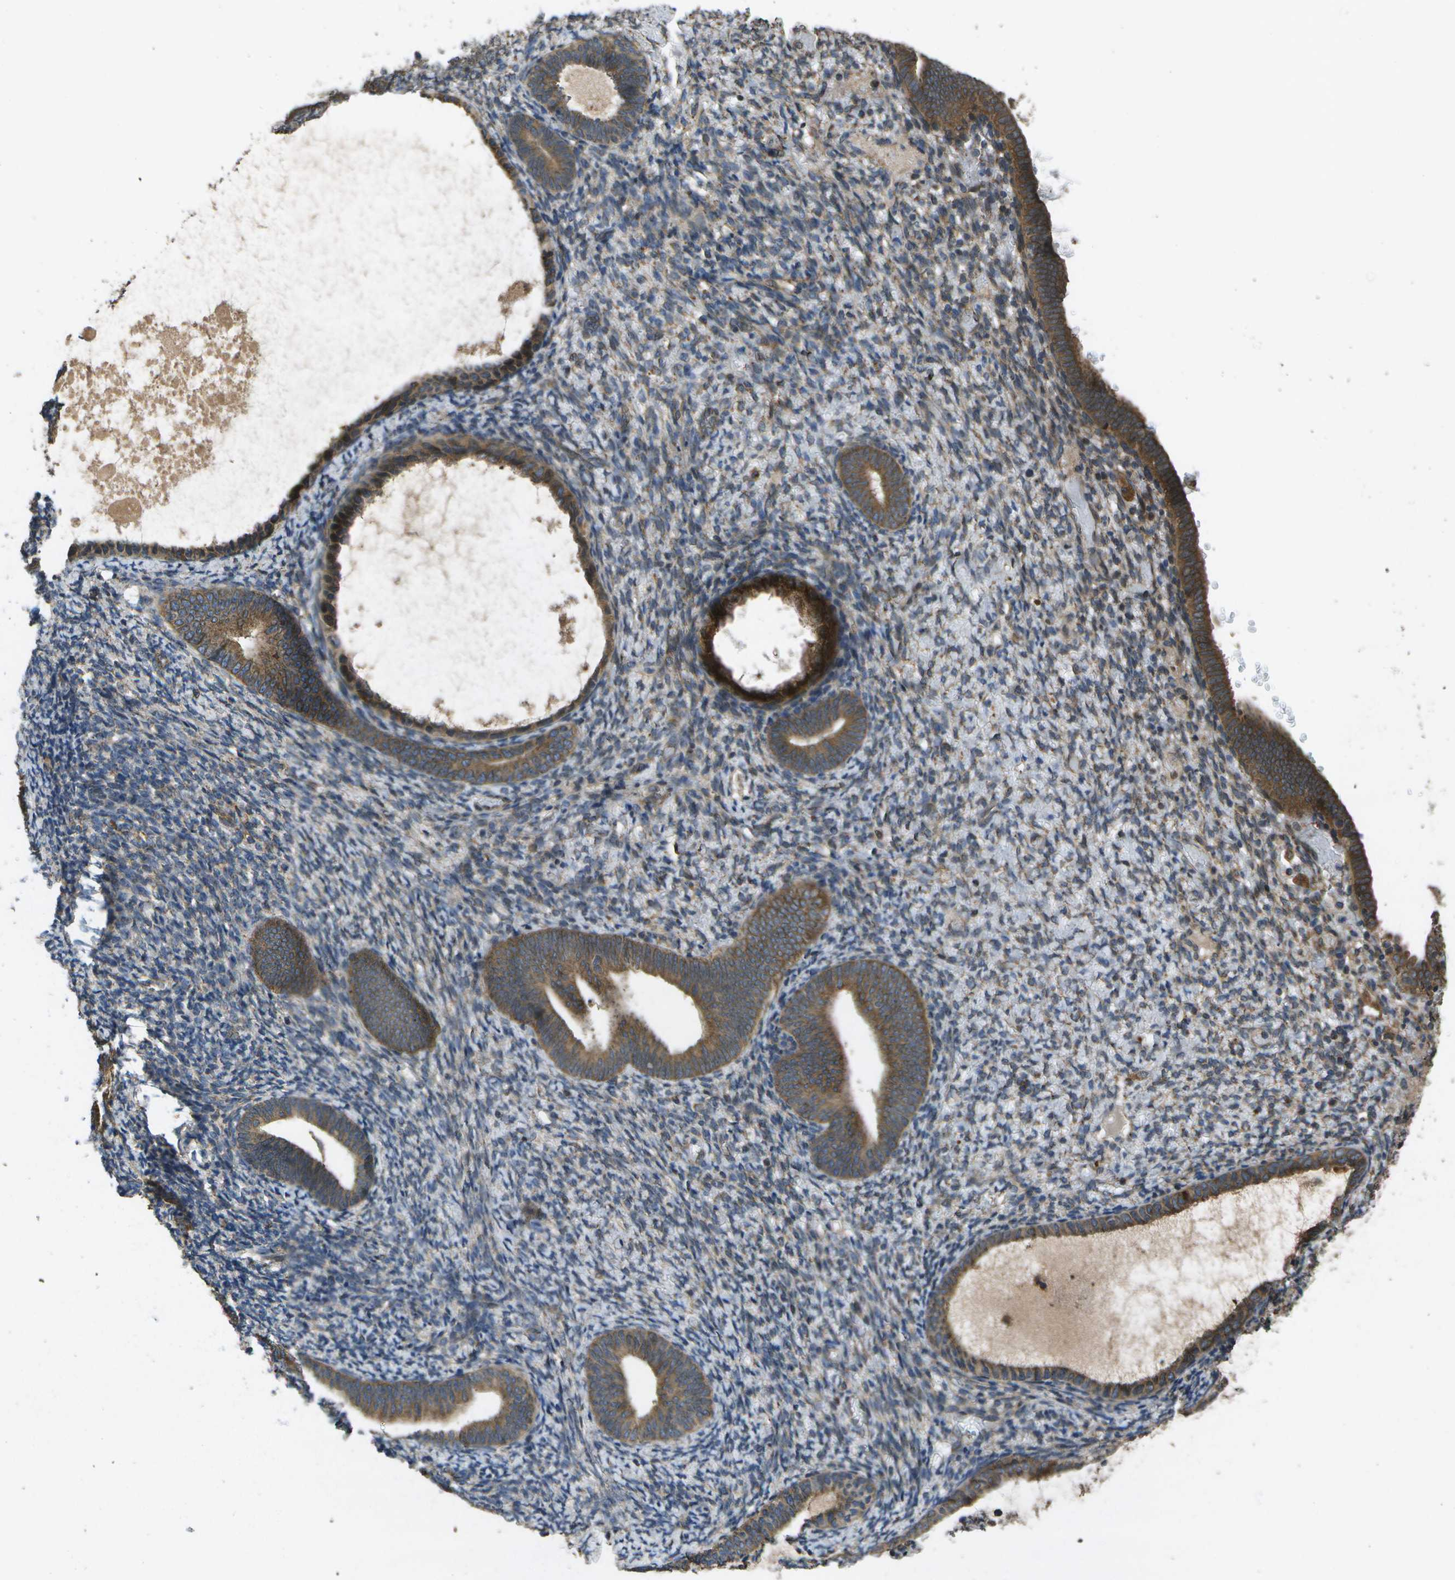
{"staining": {"intensity": "moderate", "quantity": "25%-75%", "location": "cytoplasmic/membranous"}, "tissue": "endometrium", "cell_type": "Cells in endometrial stroma", "image_type": "normal", "snomed": [{"axis": "morphology", "description": "Normal tissue, NOS"}, {"axis": "topography", "description": "Endometrium"}], "caption": "Normal endometrium shows moderate cytoplasmic/membranous staining in about 25%-75% of cells in endometrial stroma, visualized by immunohistochemistry.", "gene": "HFE", "patient": {"sex": "female", "age": 66}}